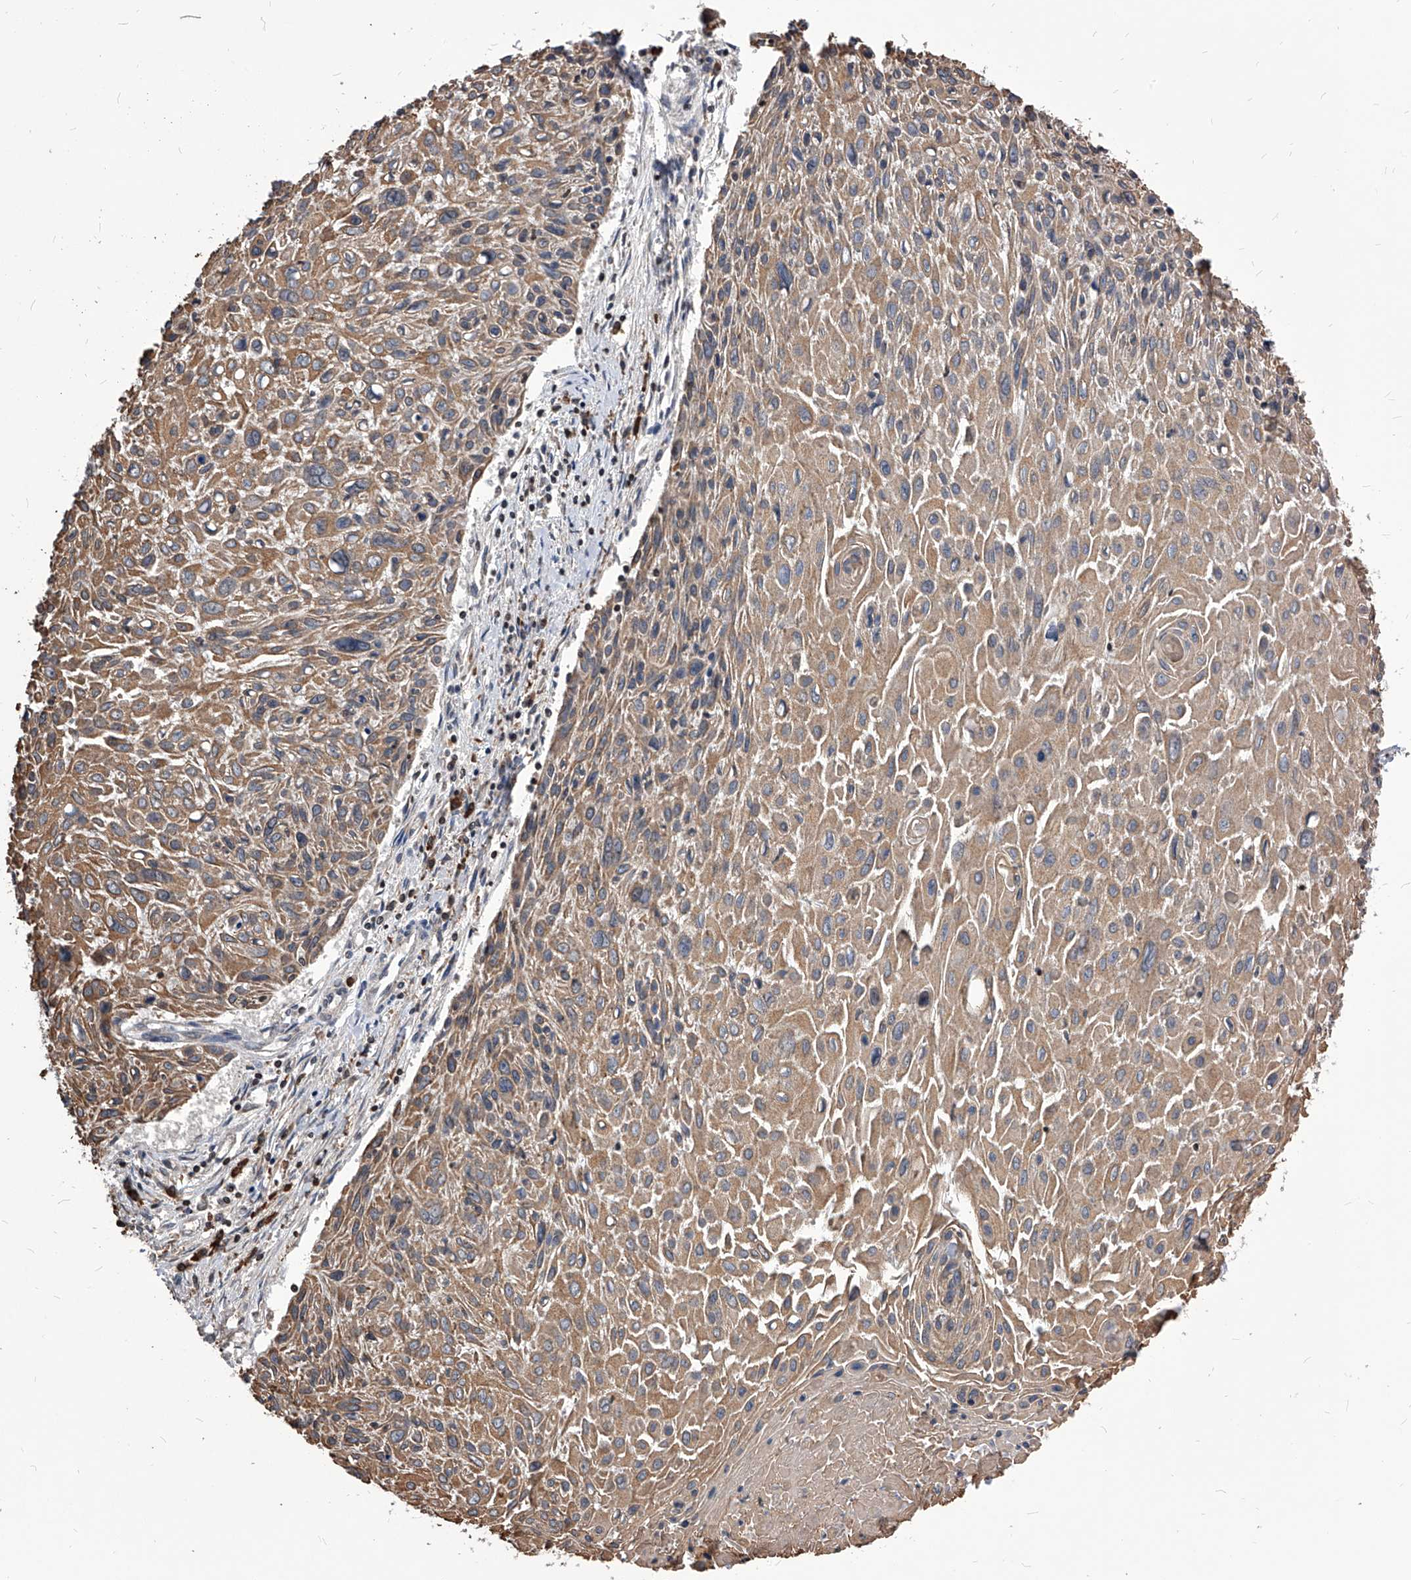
{"staining": {"intensity": "moderate", "quantity": ">75%", "location": "cytoplasmic/membranous"}, "tissue": "cervical cancer", "cell_type": "Tumor cells", "image_type": "cancer", "snomed": [{"axis": "morphology", "description": "Squamous cell carcinoma, NOS"}, {"axis": "topography", "description": "Cervix"}], "caption": "Squamous cell carcinoma (cervical) stained with a protein marker shows moderate staining in tumor cells.", "gene": "ID1", "patient": {"sex": "female", "age": 51}}